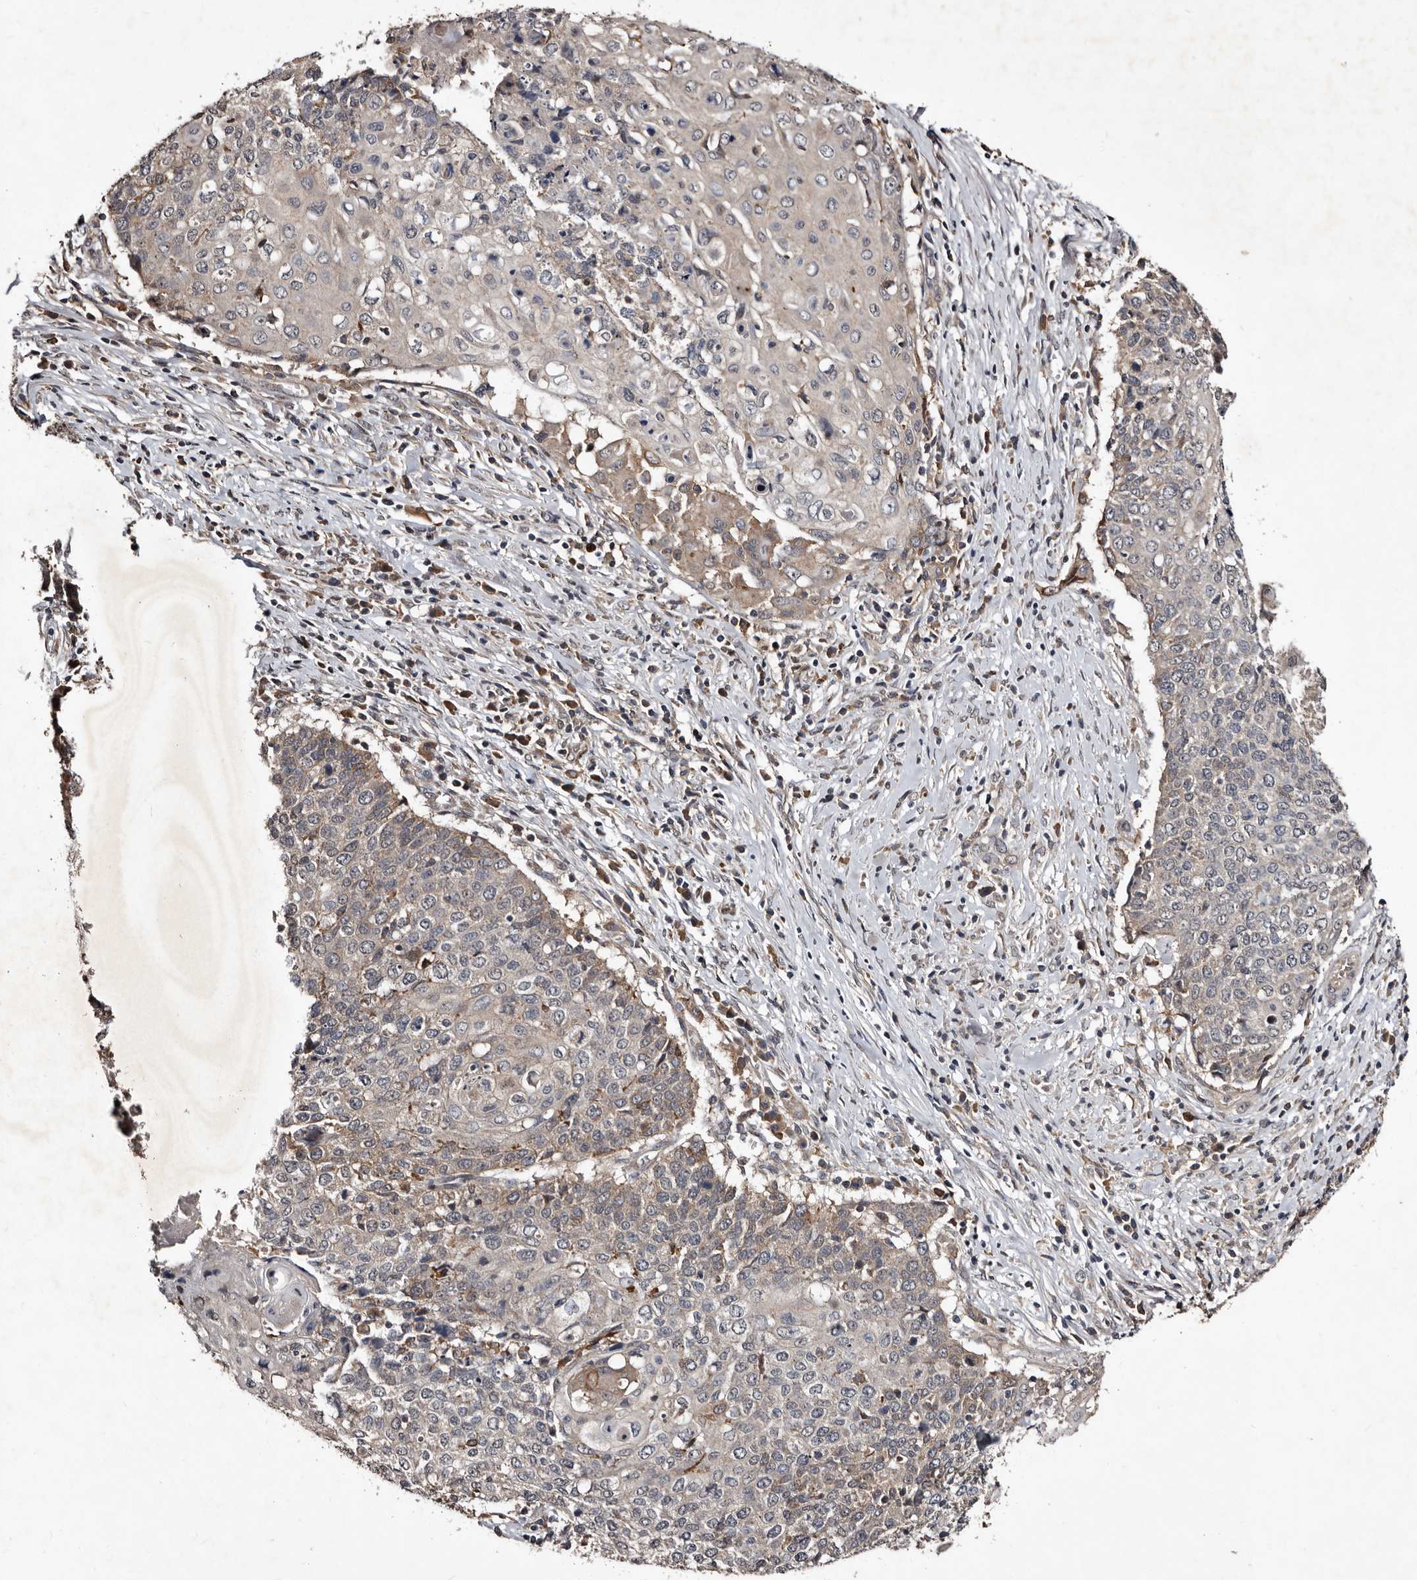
{"staining": {"intensity": "weak", "quantity": "25%-75%", "location": "cytoplasmic/membranous"}, "tissue": "cervical cancer", "cell_type": "Tumor cells", "image_type": "cancer", "snomed": [{"axis": "morphology", "description": "Squamous cell carcinoma, NOS"}, {"axis": "topography", "description": "Cervix"}], "caption": "Protein expression analysis of human cervical cancer reveals weak cytoplasmic/membranous expression in about 25%-75% of tumor cells.", "gene": "MKRN3", "patient": {"sex": "female", "age": 39}}